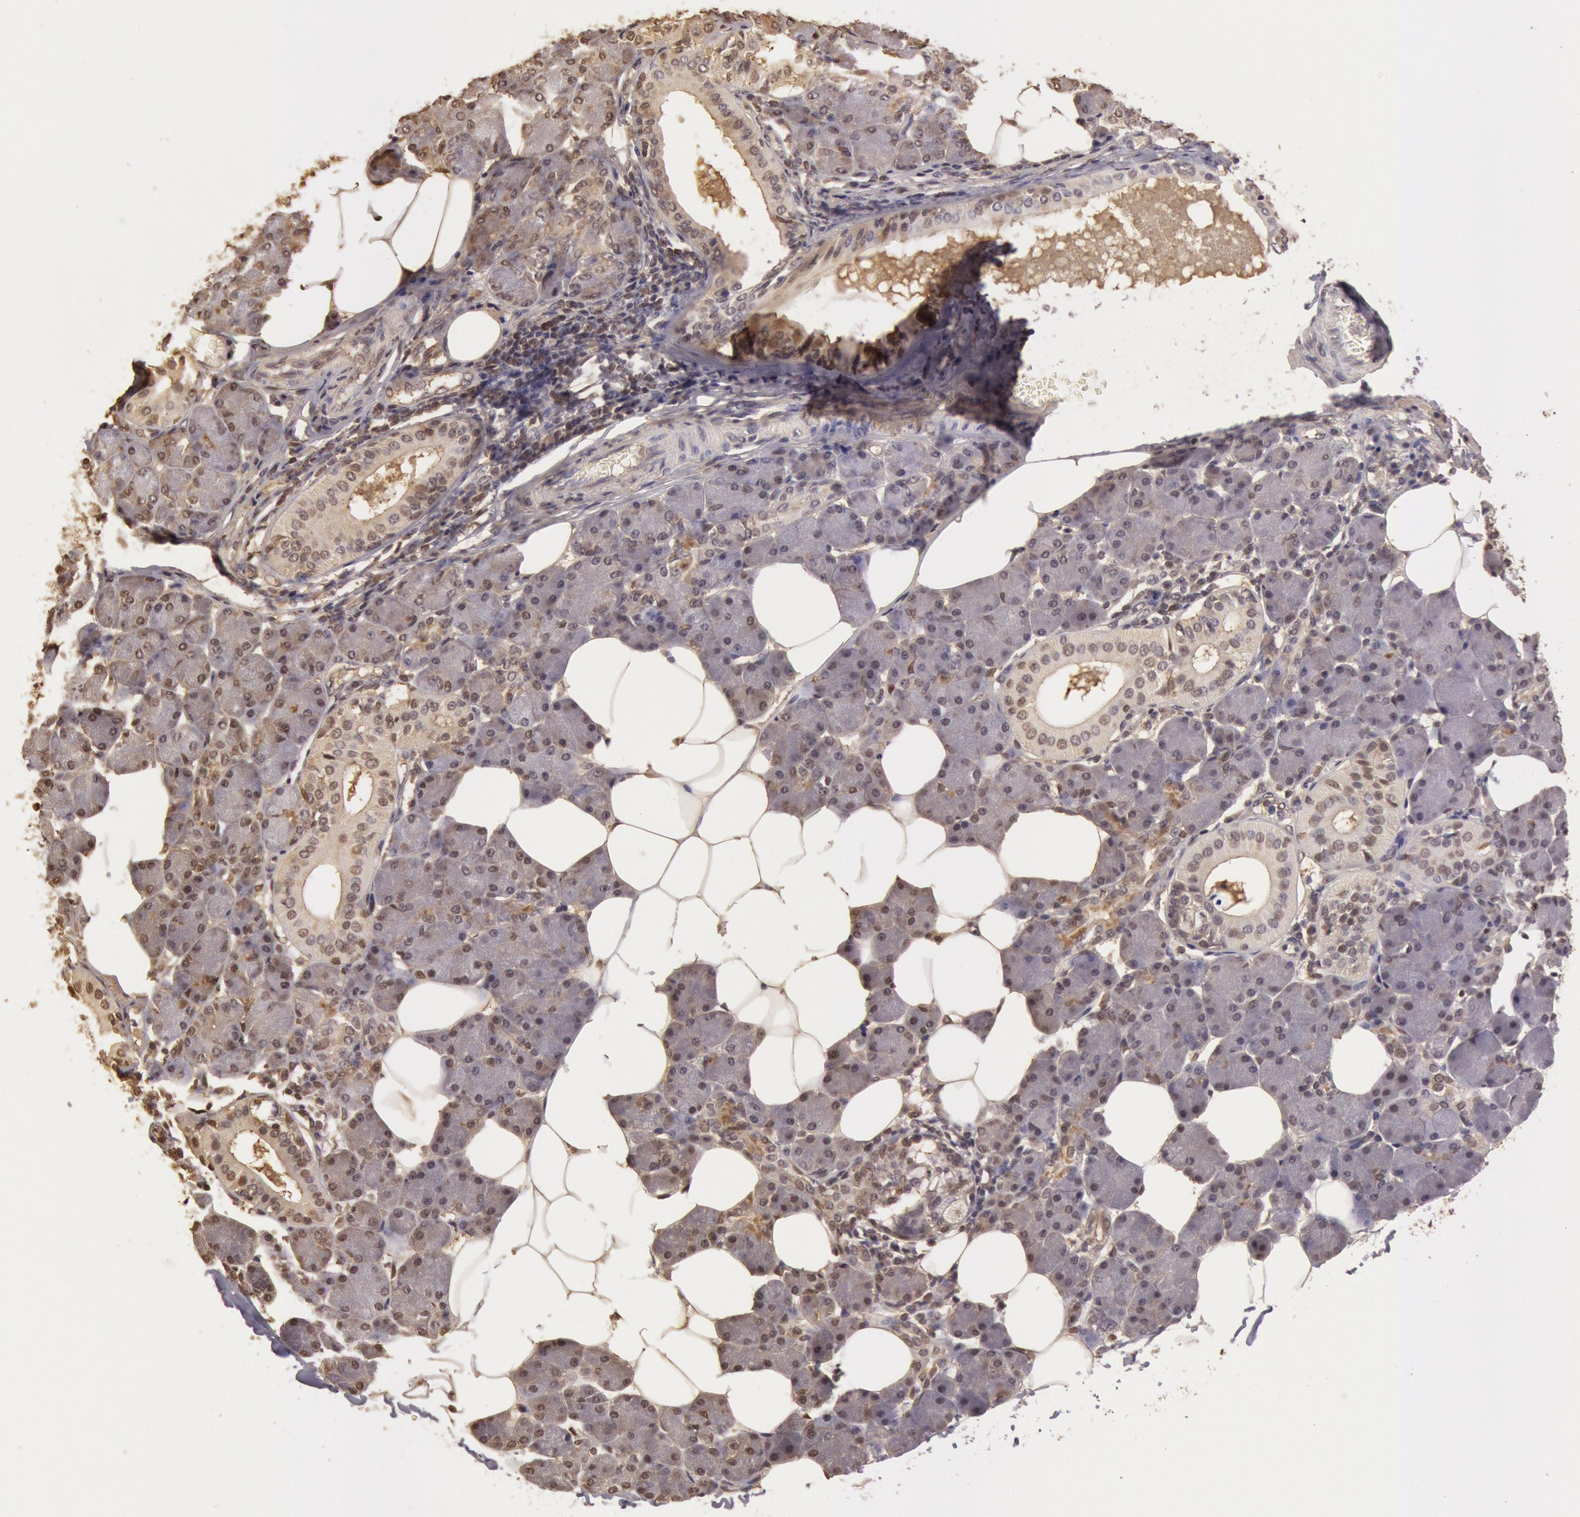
{"staining": {"intensity": "weak", "quantity": "25%-75%", "location": "cytoplasmic/membranous,nuclear"}, "tissue": "salivary gland", "cell_type": "Glandular cells", "image_type": "normal", "snomed": [{"axis": "morphology", "description": "Normal tissue, NOS"}, {"axis": "topography", "description": "Salivary gland"}], "caption": "Human salivary gland stained for a protein (brown) reveals weak cytoplasmic/membranous,nuclear positive staining in about 25%-75% of glandular cells.", "gene": "SOD1", "patient": {"sex": "female", "age": 55}}